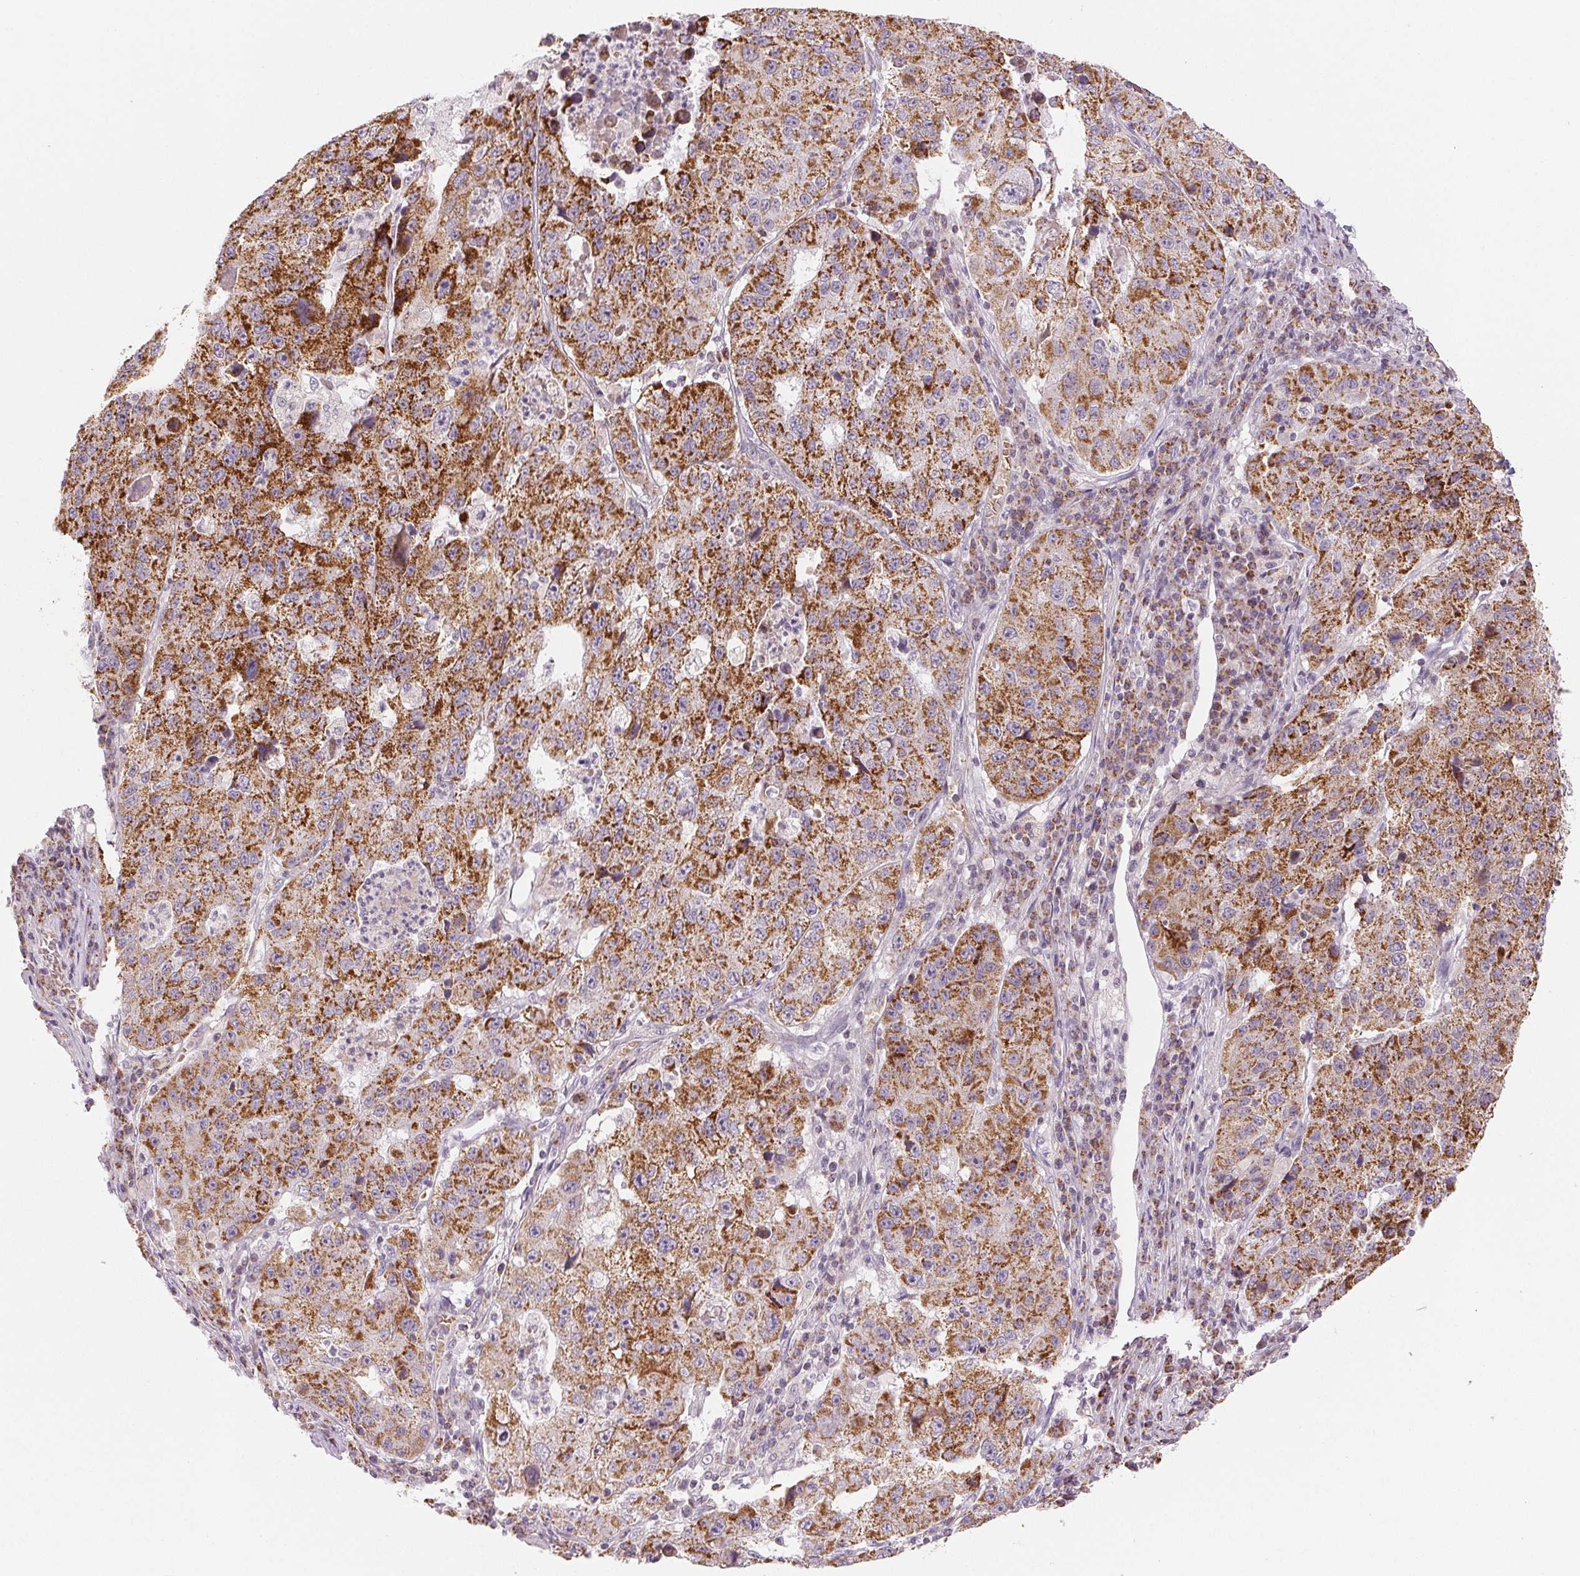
{"staining": {"intensity": "moderate", "quantity": ">75%", "location": "cytoplasmic/membranous"}, "tissue": "stomach cancer", "cell_type": "Tumor cells", "image_type": "cancer", "snomed": [{"axis": "morphology", "description": "Adenocarcinoma, NOS"}, {"axis": "topography", "description": "Stomach"}], "caption": "Brown immunohistochemical staining in human stomach cancer reveals moderate cytoplasmic/membranous expression in about >75% of tumor cells.", "gene": "HINT2", "patient": {"sex": "male", "age": 71}}